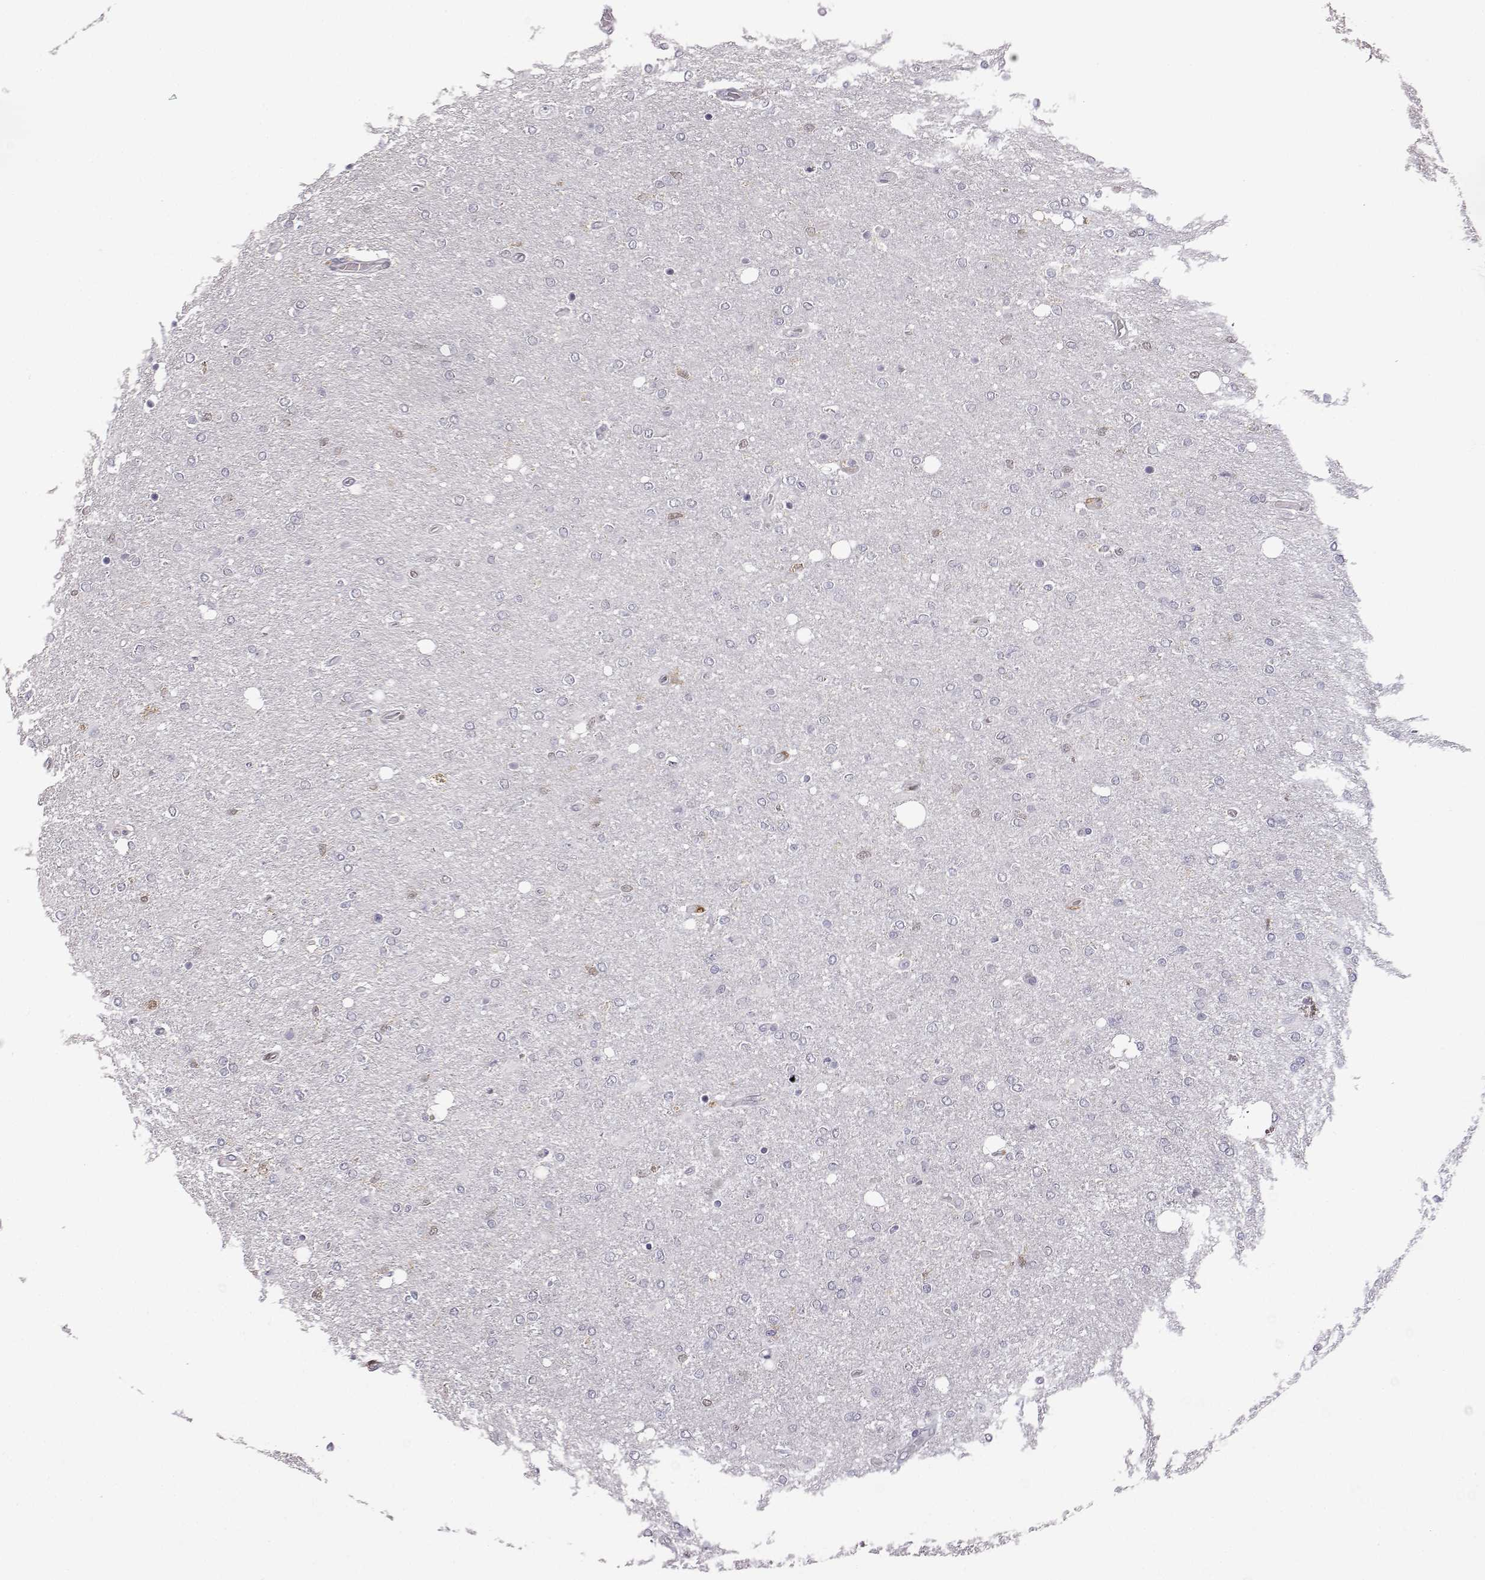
{"staining": {"intensity": "negative", "quantity": "none", "location": "none"}, "tissue": "glioma", "cell_type": "Tumor cells", "image_type": "cancer", "snomed": [{"axis": "morphology", "description": "Glioma, malignant, High grade"}, {"axis": "topography", "description": "Cerebral cortex"}], "caption": "Malignant glioma (high-grade) stained for a protein using immunohistochemistry (IHC) exhibits no expression tumor cells.", "gene": "AKR1B1", "patient": {"sex": "male", "age": 70}}